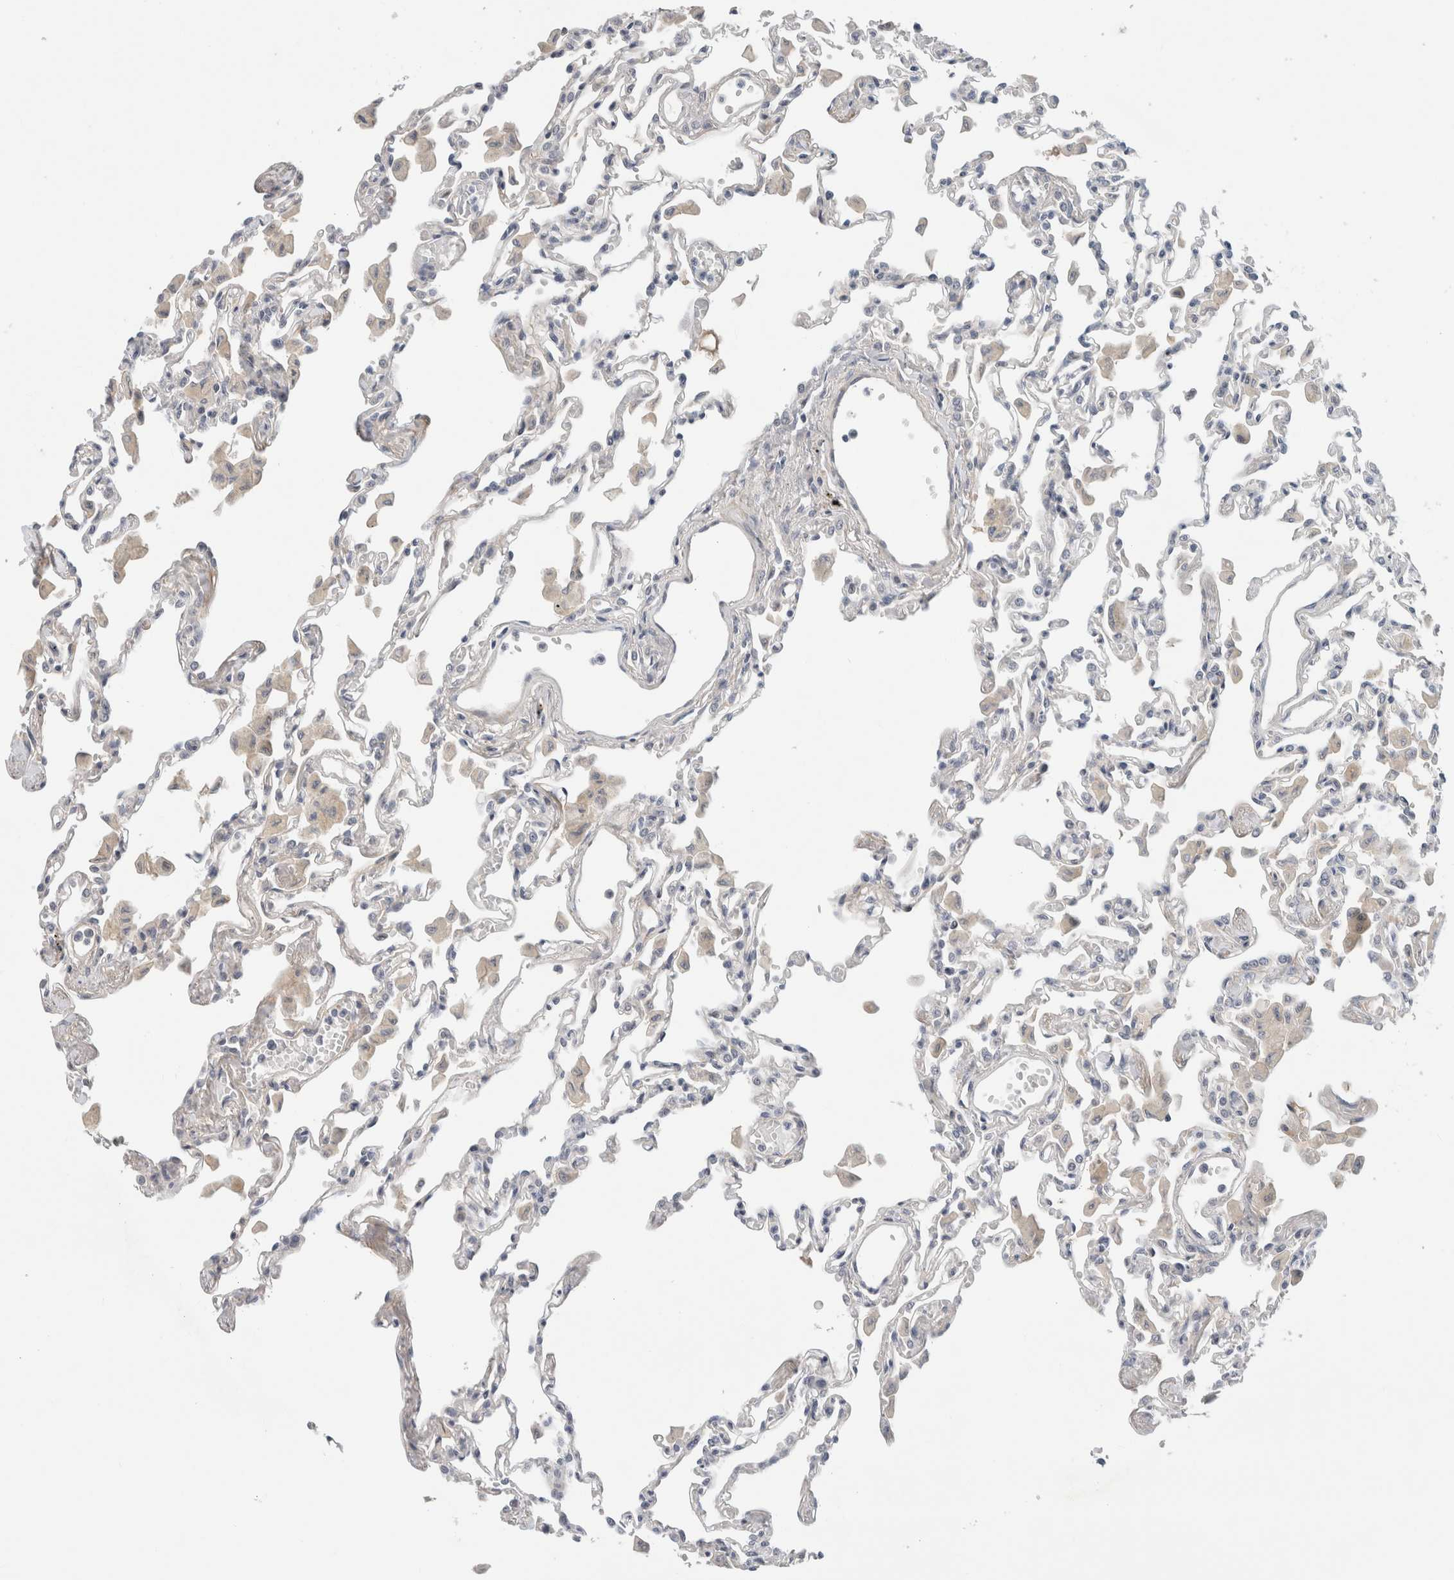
{"staining": {"intensity": "negative", "quantity": "none", "location": "none"}, "tissue": "lung", "cell_type": "Alveolar cells", "image_type": "normal", "snomed": [{"axis": "morphology", "description": "Normal tissue, NOS"}, {"axis": "topography", "description": "Bronchus"}, {"axis": "topography", "description": "Lung"}], "caption": "Immunohistochemistry (IHC) image of normal human lung stained for a protein (brown), which exhibits no staining in alveolar cells.", "gene": "HCN3", "patient": {"sex": "female", "age": 49}}